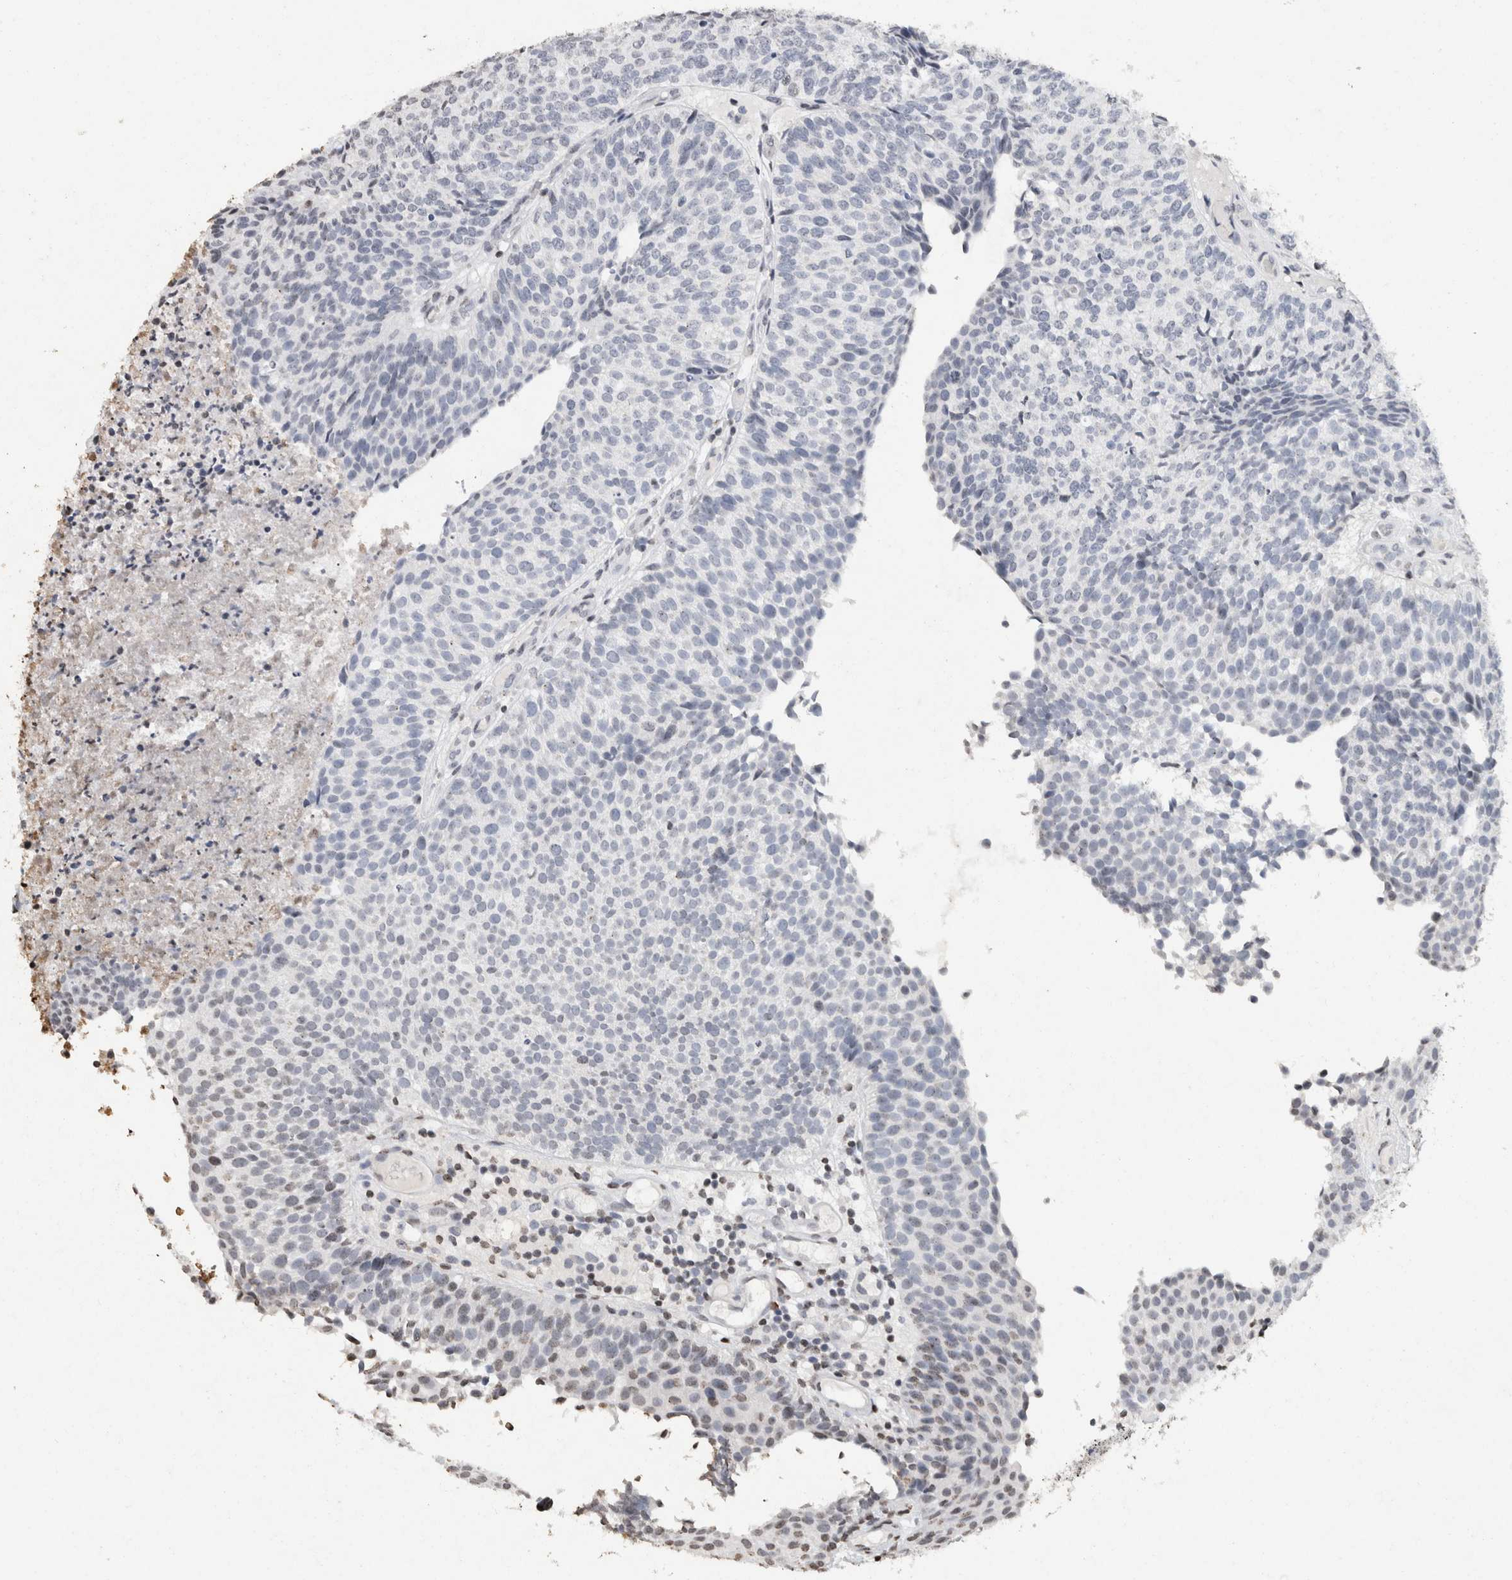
{"staining": {"intensity": "negative", "quantity": "none", "location": "none"}, "tissue": "urothelial cancer", "cell_type": "Tumor cells", "image_type": "cancer", "snomed": [{"axis": "morphology", "description": "Urothelial carcinoma, Low grade"}, {"axis": "topography", "description": "Urinary bladder"}], "caption": "DAB immunohistochemical staining of low-grade urothelial carcinoma demonstrates no significant staining in tumor cells.", "gene": "CNTN1", "patient": {"sex": "male", "age": 86}}